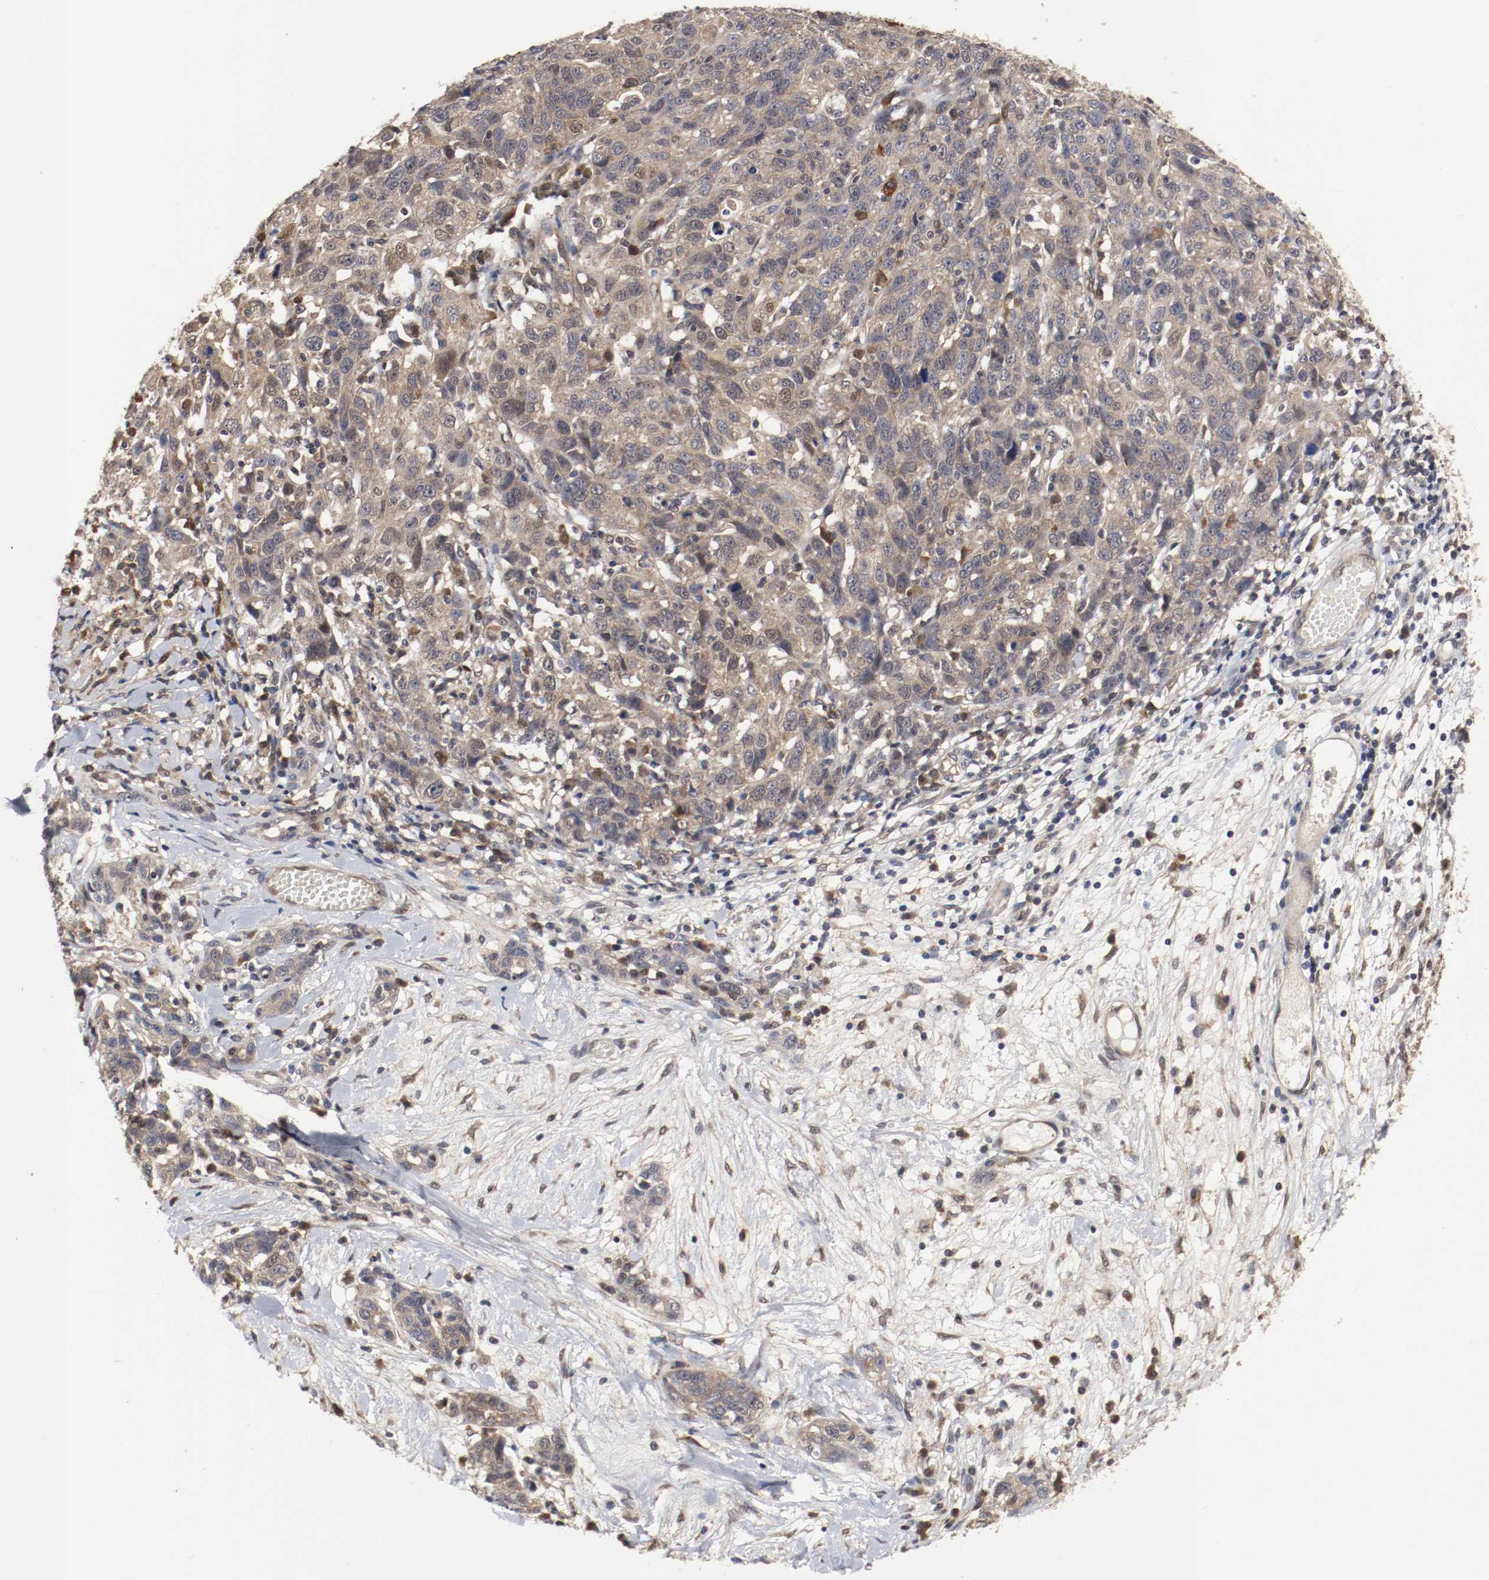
{"staining": {"intensity": "moderate", "quantity": ">75%", "location": "cytoplasmic/membranous"}, "tissue": "ovarian cancer", "cell_type": "Tumor cells", "image_type": "cancer", "snomed": [{"axis": "morphology", "description": "Cystadenocarcinoma, serous, NOS"}, {"axis": "topography", "description": "Ovary"}], "caption": "This is a micrograph of IHC staining of ovarian serous cystadenocarcinoma, which shows moderate expression in the cytoplasmic/membranous of tumor cells.", "gene": "AFG3L2", "patient": {"sex": "female", "age": 71}}